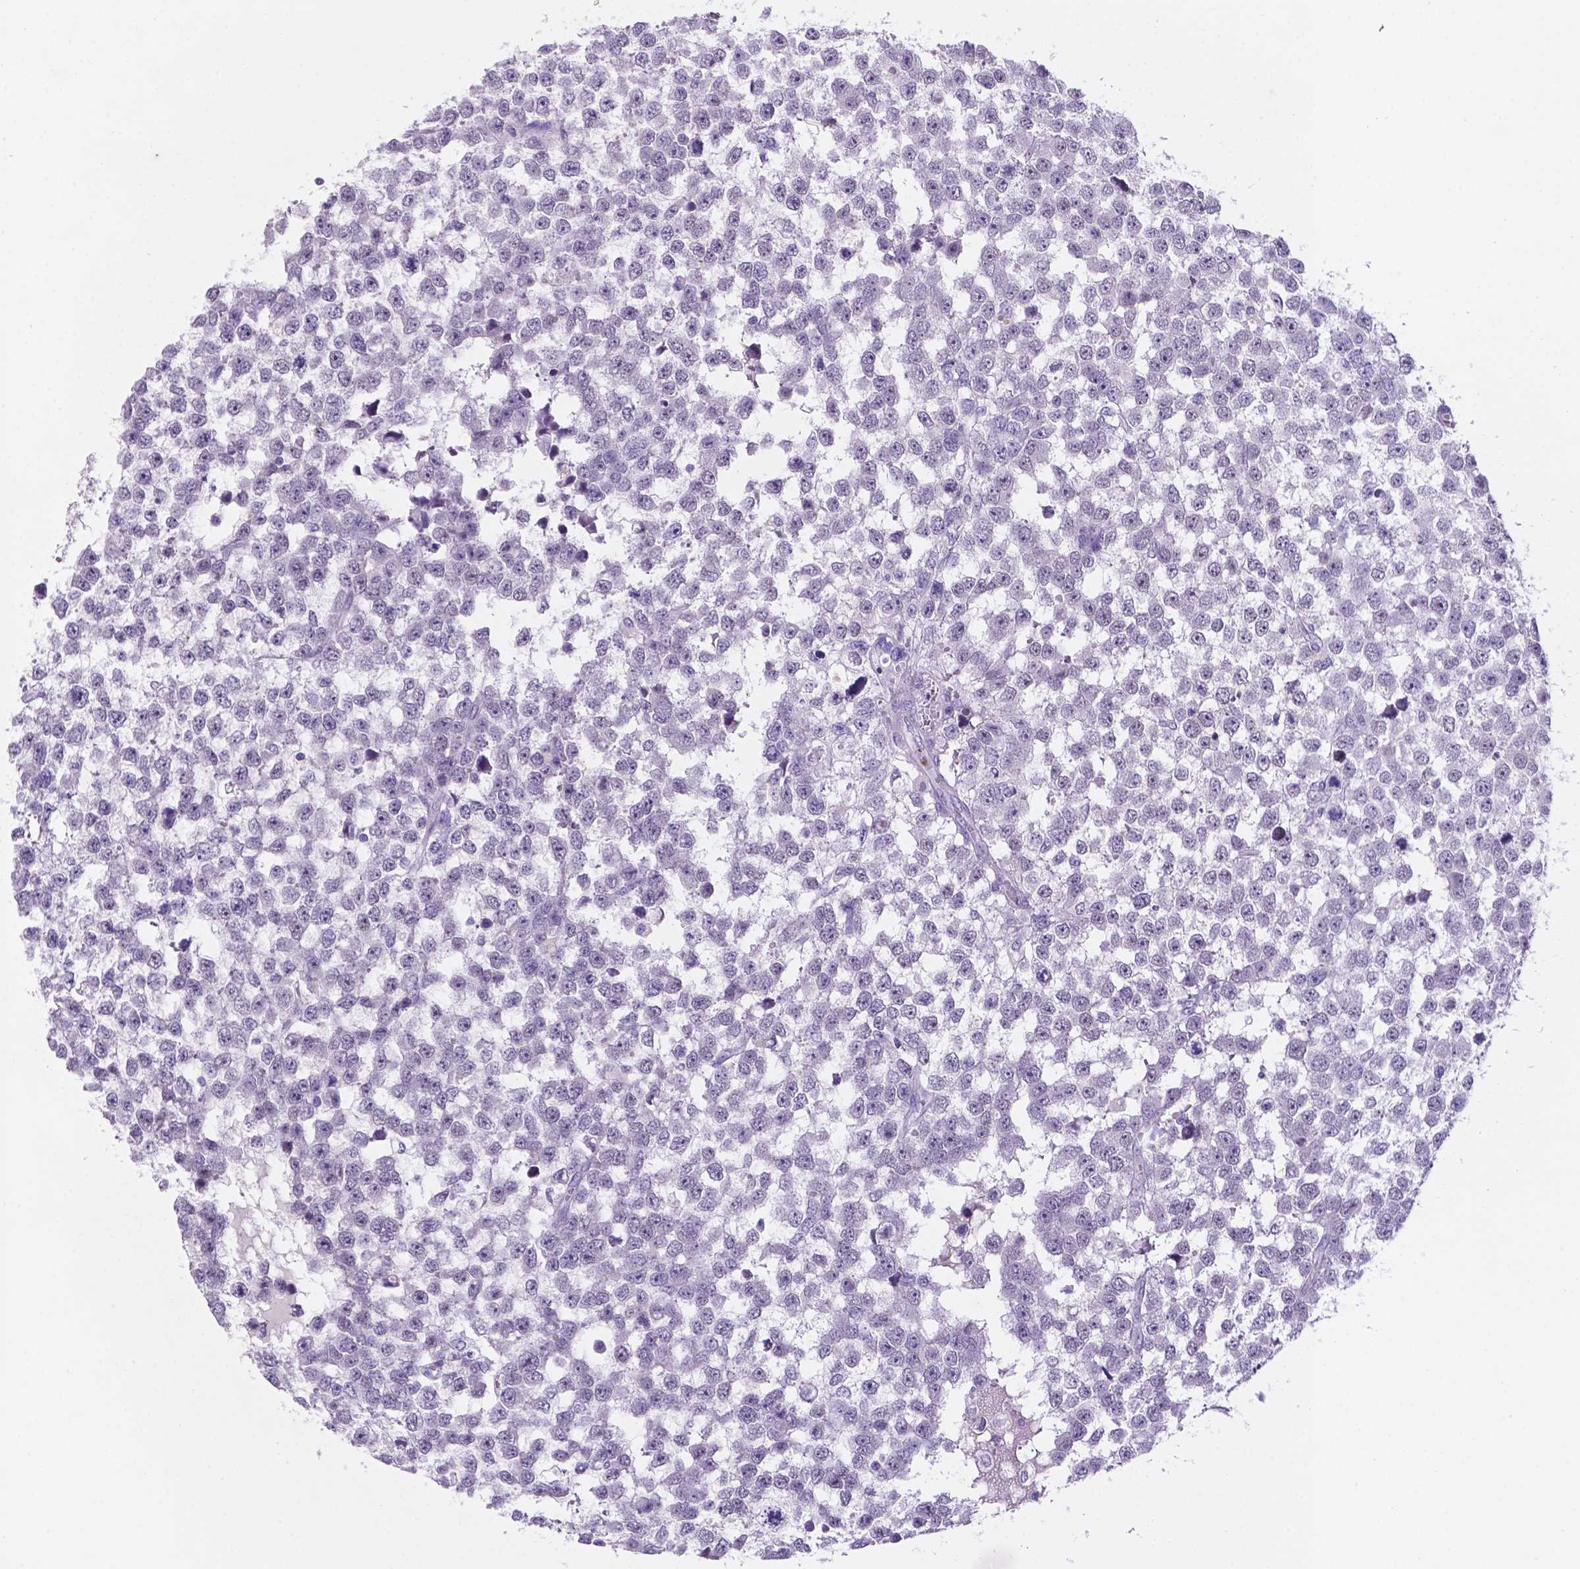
{"staining": {"intensity": "negative", "quantity": "none", "location": "none"}, "tissue": "testis cancer", "cell_type": "Tumor cells", "image_type": "cancer", "snomed": [{"axis": "morphology", "description": "Normal tissue, NOS"}, {"axis": "morphology", "description": "Seminoma, NOS"}, {"axis": "topography", "description": "Testis"}, {"axis": "topography", "description": "Epididymis"}], "caption": "Image shows no protein staining in tumor cells of testis cancer tissue.", "gene": "EBLN2", "patient": {"sex": "male", "age": 34}}